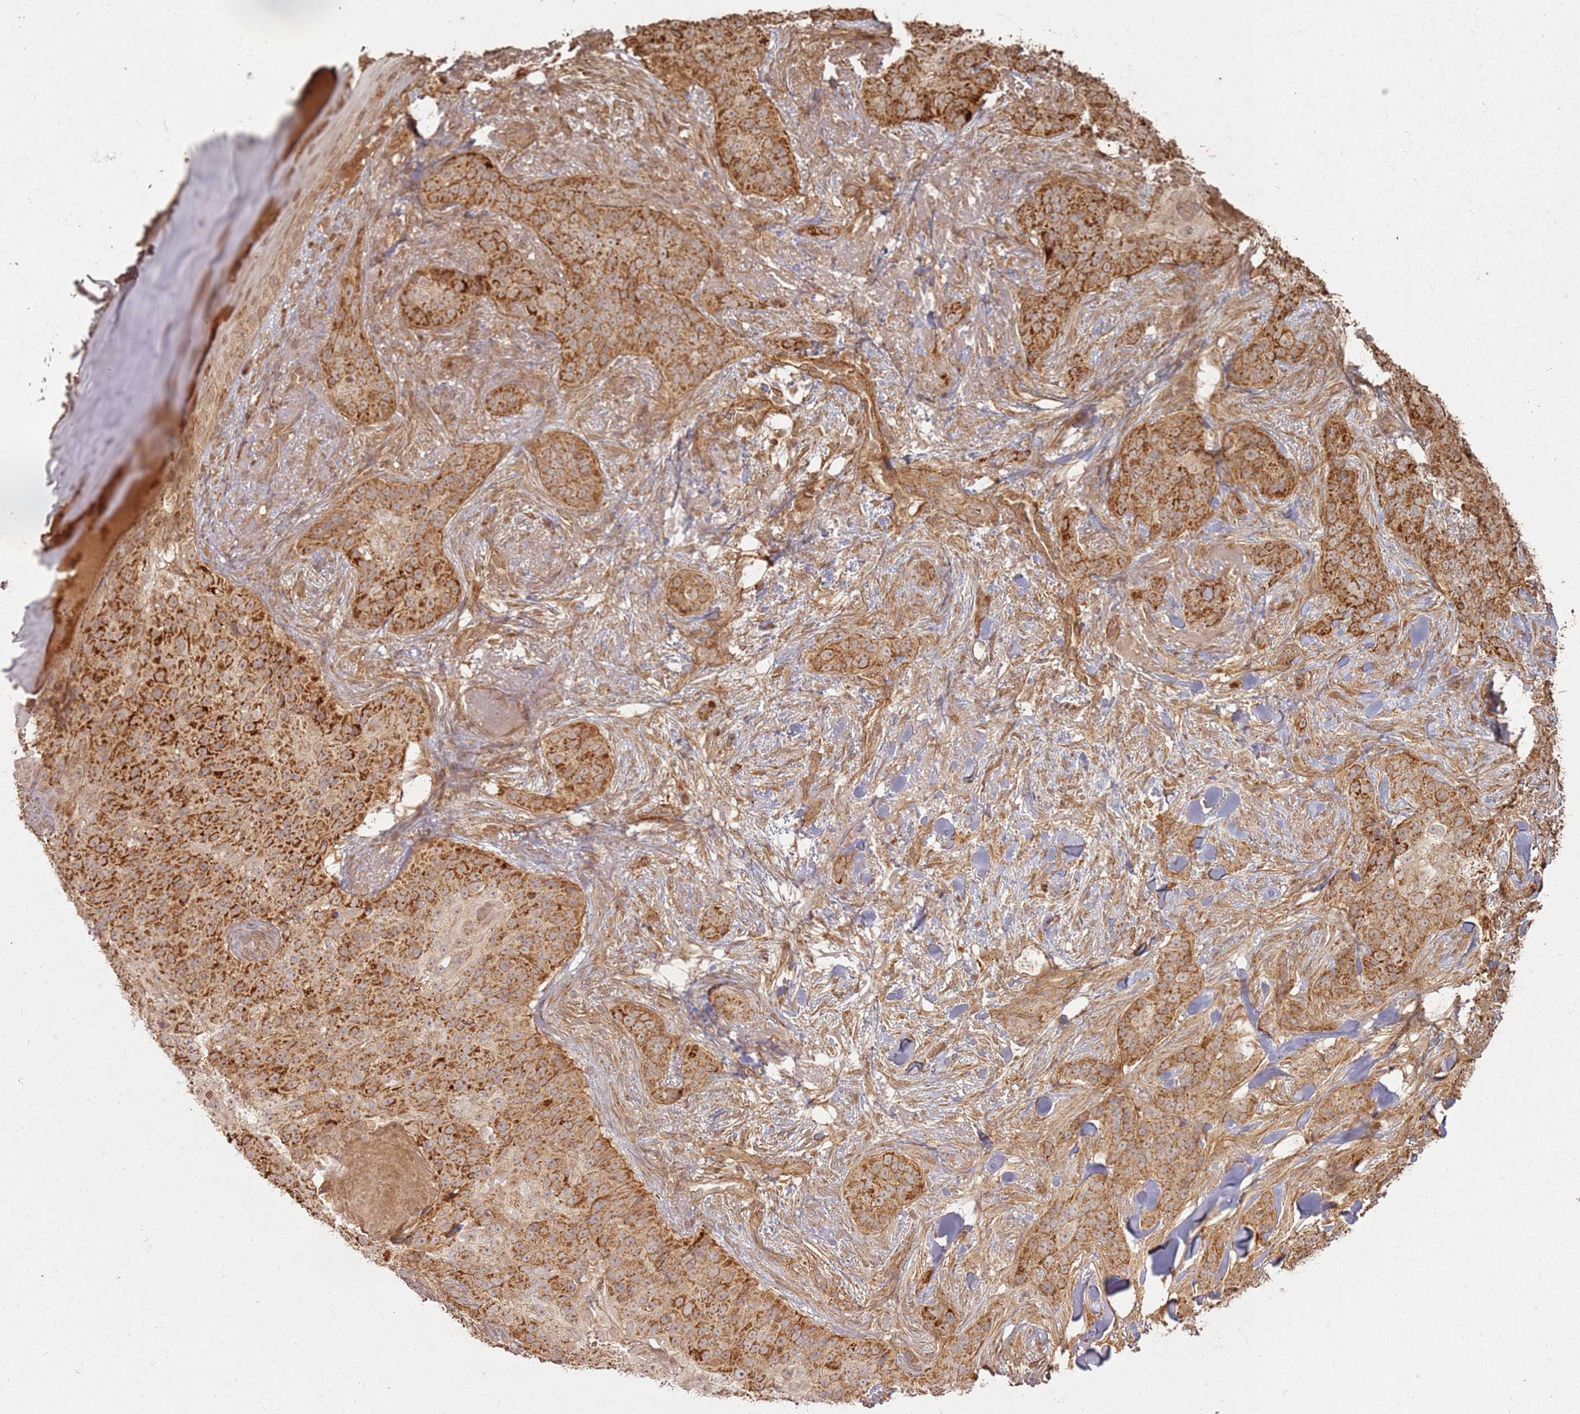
{"staining": {"intensity": "strong", "quantity": "25%-75%", "location": "cytoplasmic/membranous"}, "tissue": "skin cancer", "cell_type": "Tumor cells", "image_type": "cancer", "snomed": [{"axis": "morphology", "description": "Basal cell carcinoma"}, {"axis": "topography", "description": "Skin"}], "caption": "A brown stain labels strong cytoplasmic/membranous expression of a protein in human skin cancer (basal cell carcinoma) tumor cells.", "gene": "ZNF776", "patient": {"sex": "female", "age": 92}}